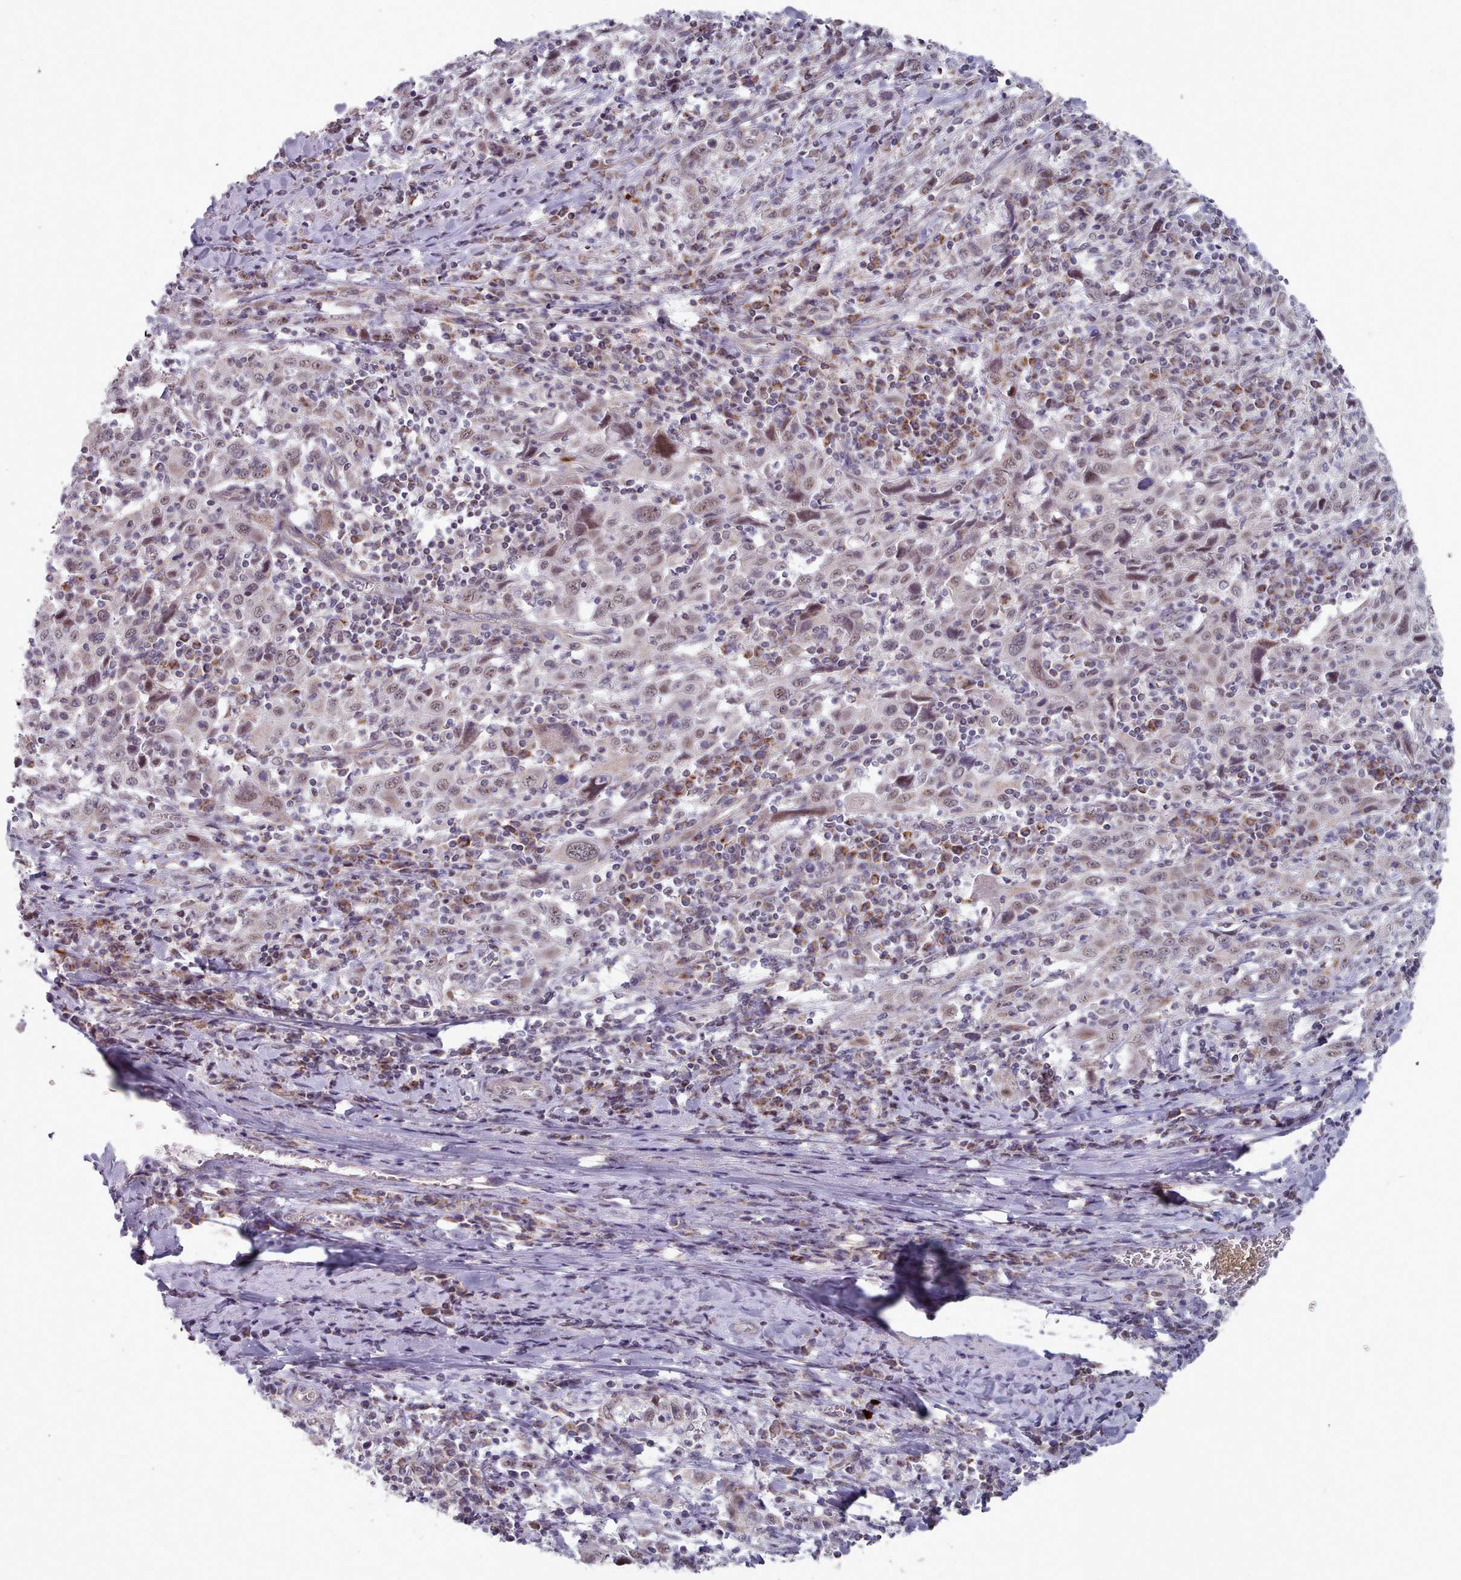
{"staining": {"intensity": "moderate", "quantity": "25%-75%", "location": "nuclear"}, "tissue": "cervical cancer", "cell_type": "Tumor cells", "image_type": "cancer", "snomed": [{"axis": "morphology", "description": "Squamous cell carcinoma, NOS"}, {"axis": "topography", "description": "Cervix"}], "caption": "Immunohistochemistry (IHC) photomicrograph of neoplastic tissue: cervical squamous cell carcinoma stained using immunohistochemistry demonstrates medium levels of moderate protein expression localized specifically in the nuclear of tumor cells, appearing as a nuclear brown color.", "gene": "TRARG1", "patient": {"sex": "female", "age": 46}}